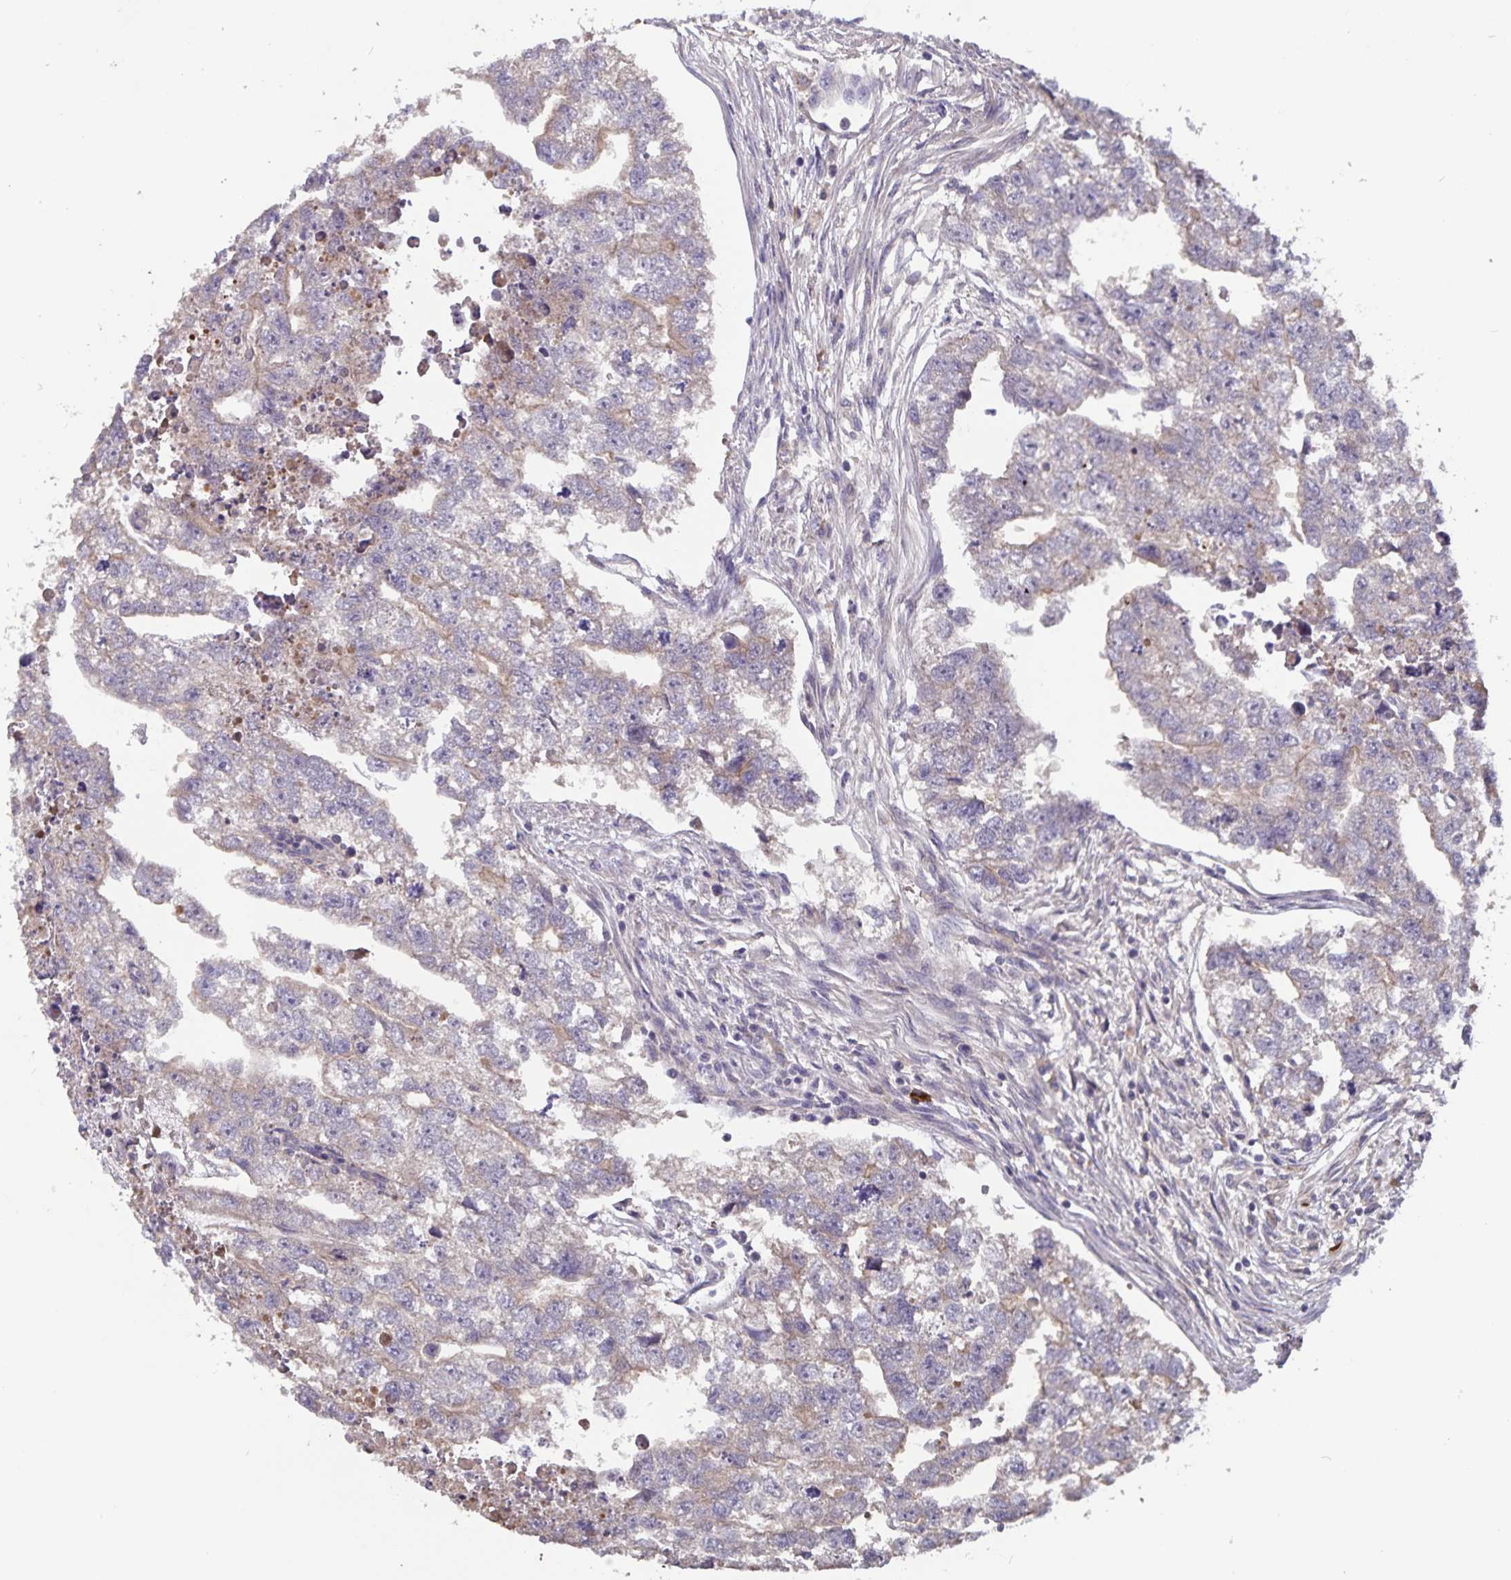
{"staining": {"intensity": "weak", "quantity": "<25%", "location": "cytoplasmic/membranous"}, "tissue": "testis cancer", "cell_type": "Tumor cells", "image_type": "cancer", "snomed": [{"axis": "morphology", "description": "Carcinoma, Embryonal, NOS"}, {"axis": "morphology", "description": "Teratoma, malignant, NOS"}, {"axis": "topography", "description": "Testis"}], "caption": "Tumor cells show no significant staining in embryonal carcinoma (testis). The staining was performed using DAB to visualize the protein expression in brown, while the nuclei were stained in blue with hematoxylin (Magnification: 20x).", "gene": "FBXL16", "patient": {"sex": "male", "age": 44}}